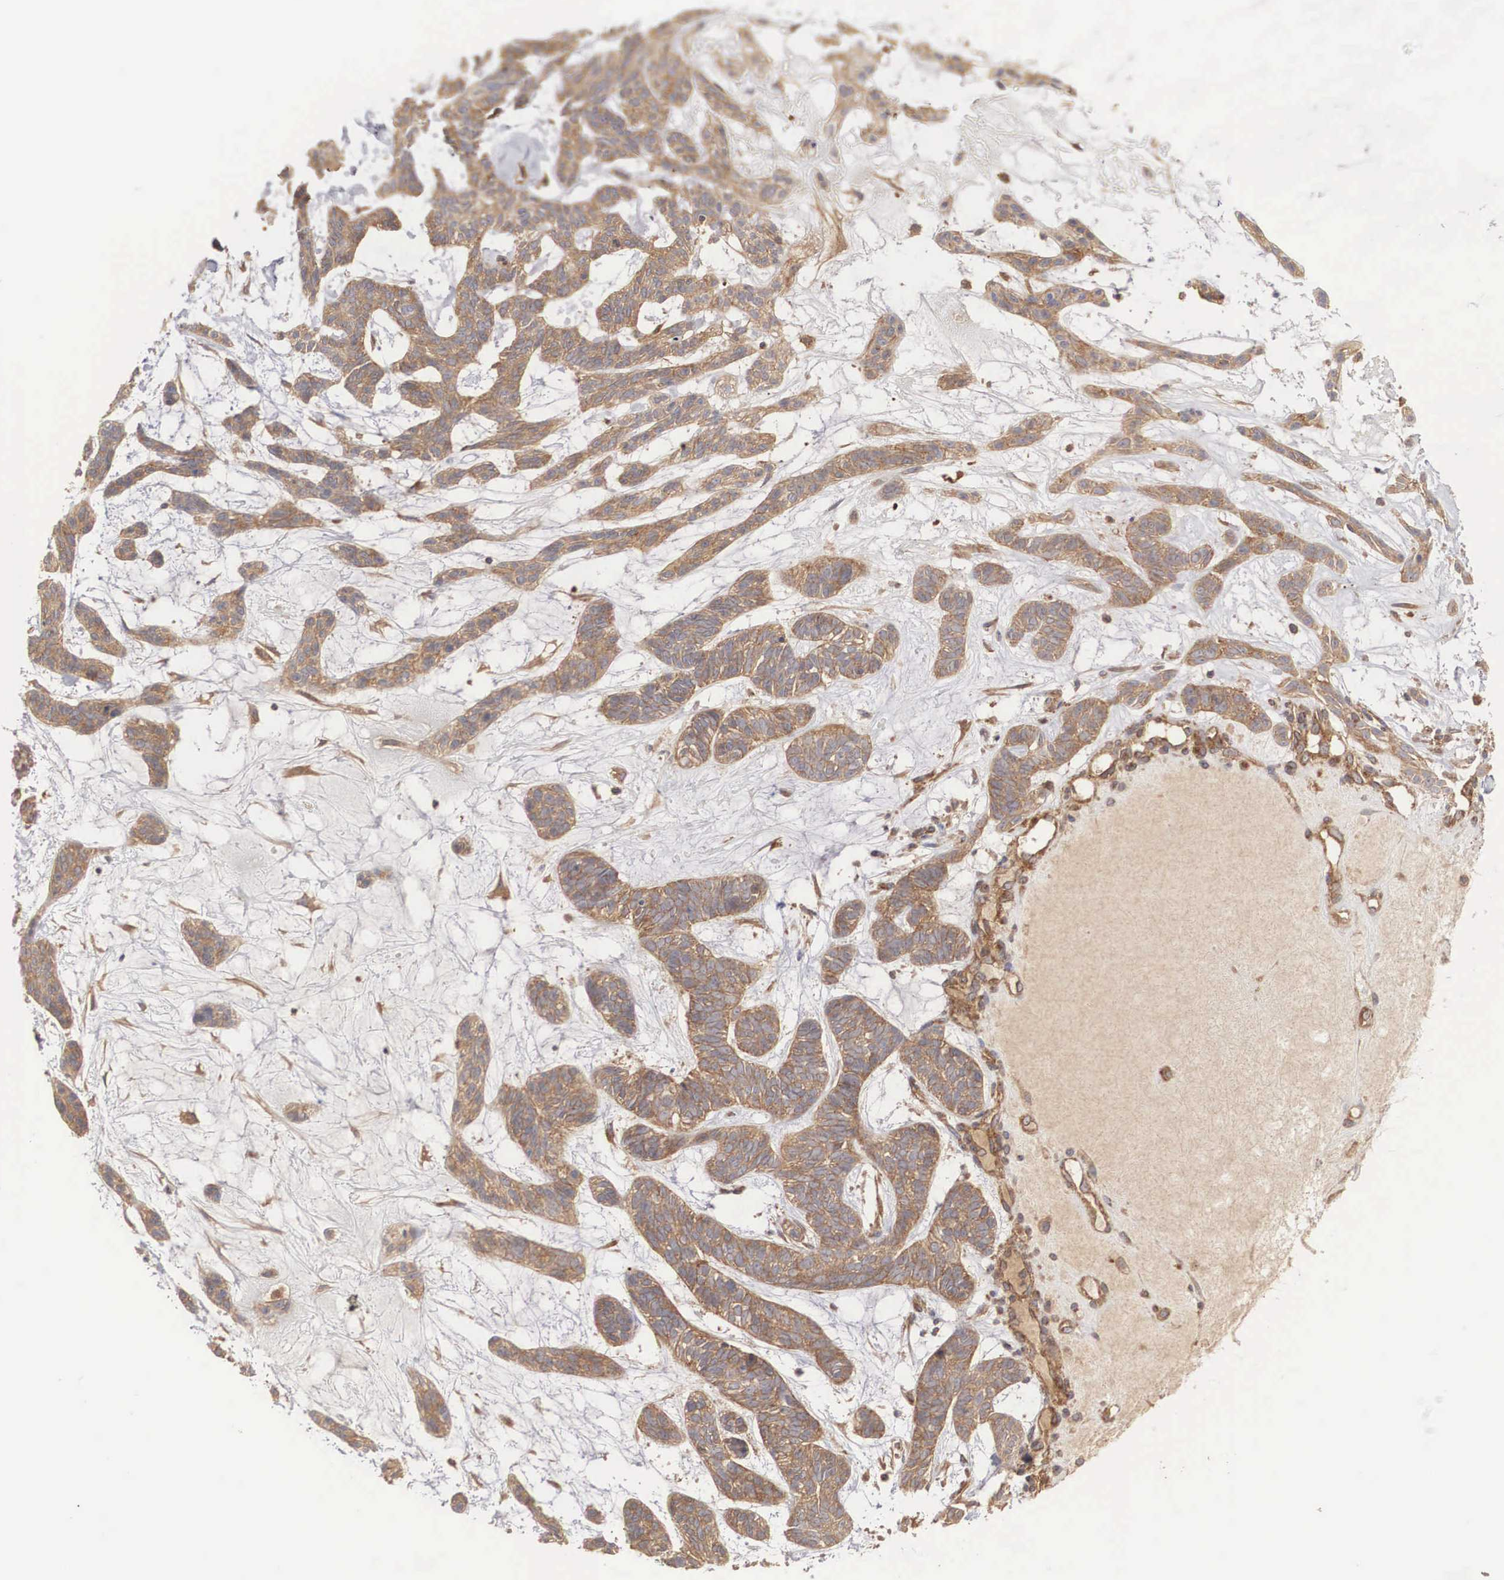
{"staining": {"intensity": "moderate", "quantity": ">75%", "location": "cytoplasmic/membranous"}, "tissue": "skin cancer", "cell_type": "Tumor cells", "image_type": "cancer", "snomed": [{"axis": "morphology", "description": "Basal cell carcinoma"}, {"axis": "topography", "description": "Skin"}], "caption": "An IHC micrograph of tumor tissue is shown. Protein staining in brown highlights moderate cytoplasmic/membranous positivity in skin cancer (basal cell carcinoma) within tumor cells.", "gene": "ARMCX4", "patient": {"sex": "male", "age": 75}}